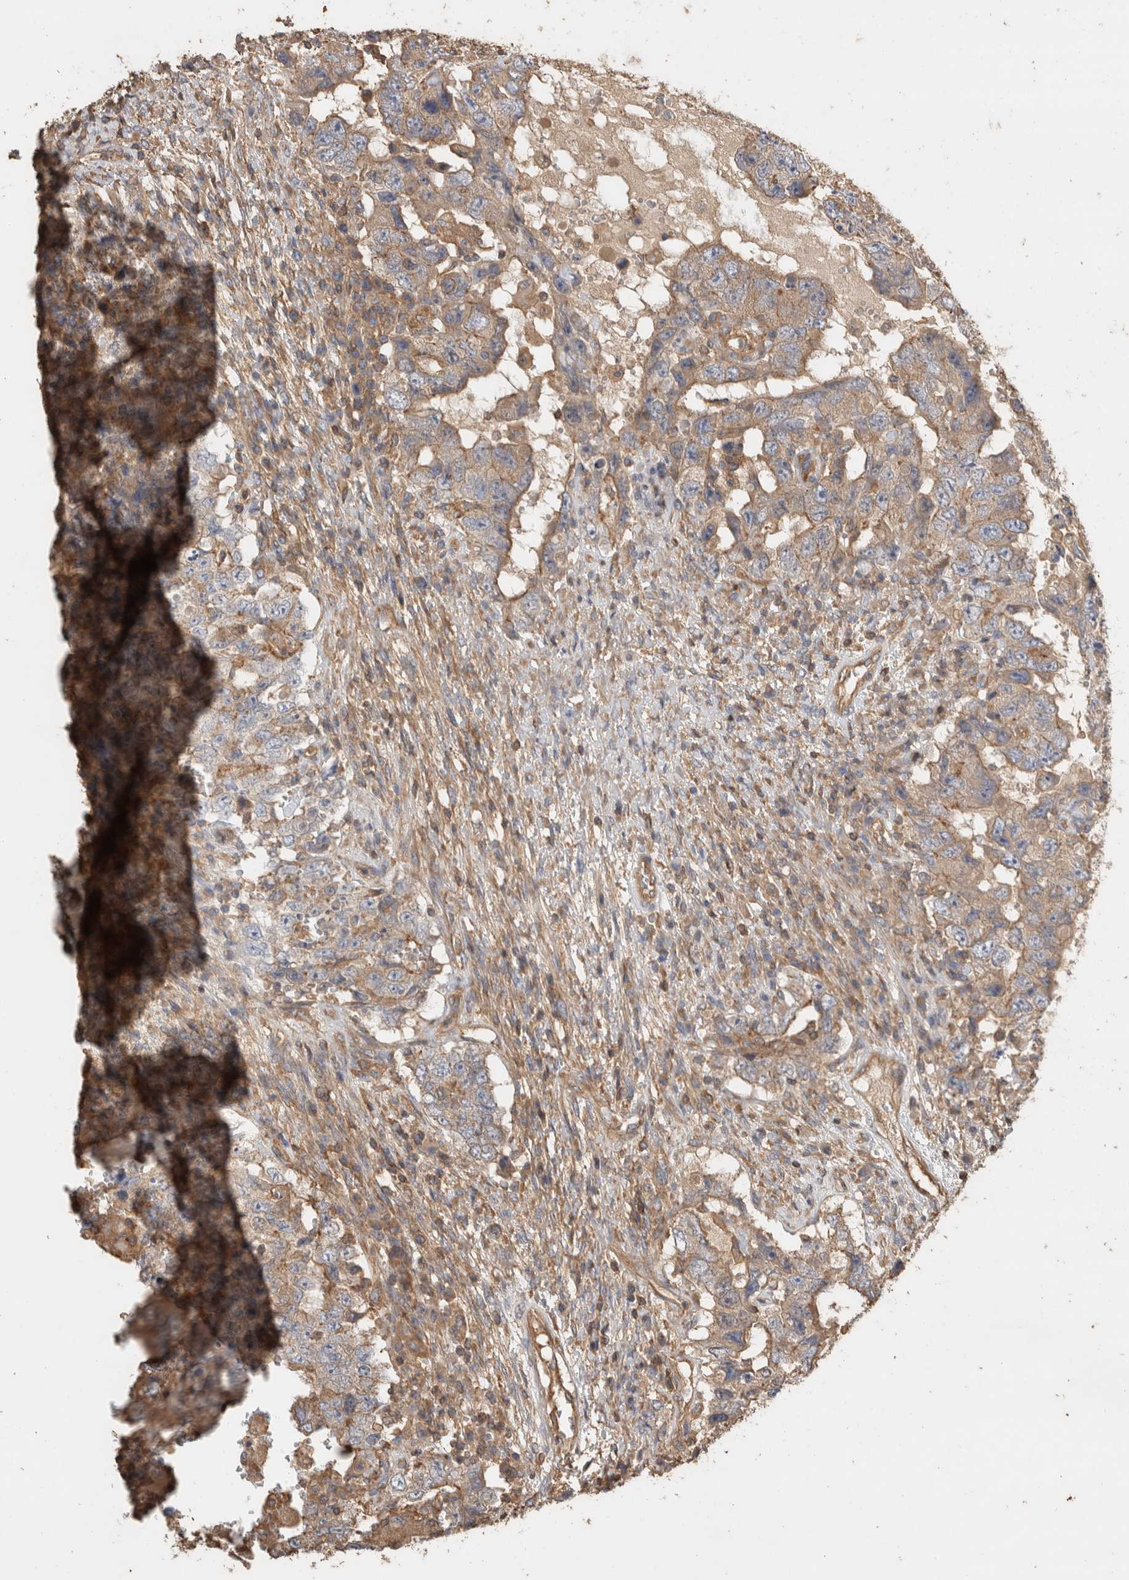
{"staining": {"intensity": "moderate", "quantity": ">75%", "location": "cytoplasmic/membranous"}, "tissue": "testis cancer", "cell_type": "Tumor cells", "image_type": "cancer", "snomed": [{"axis": "morphology", "description": "Carcinoma, Embryonal, NOS"}, {"axis": "topography", "description": "Testis"}], "caption": "An image showing moderate cytoplasmic/membranous expression in about >75% of tumor cells in testis cancer, as visualized by brown immunohistochemical staining.", "gene": "EIF4G3", "patient": {"sex": "male", "age": 26}}